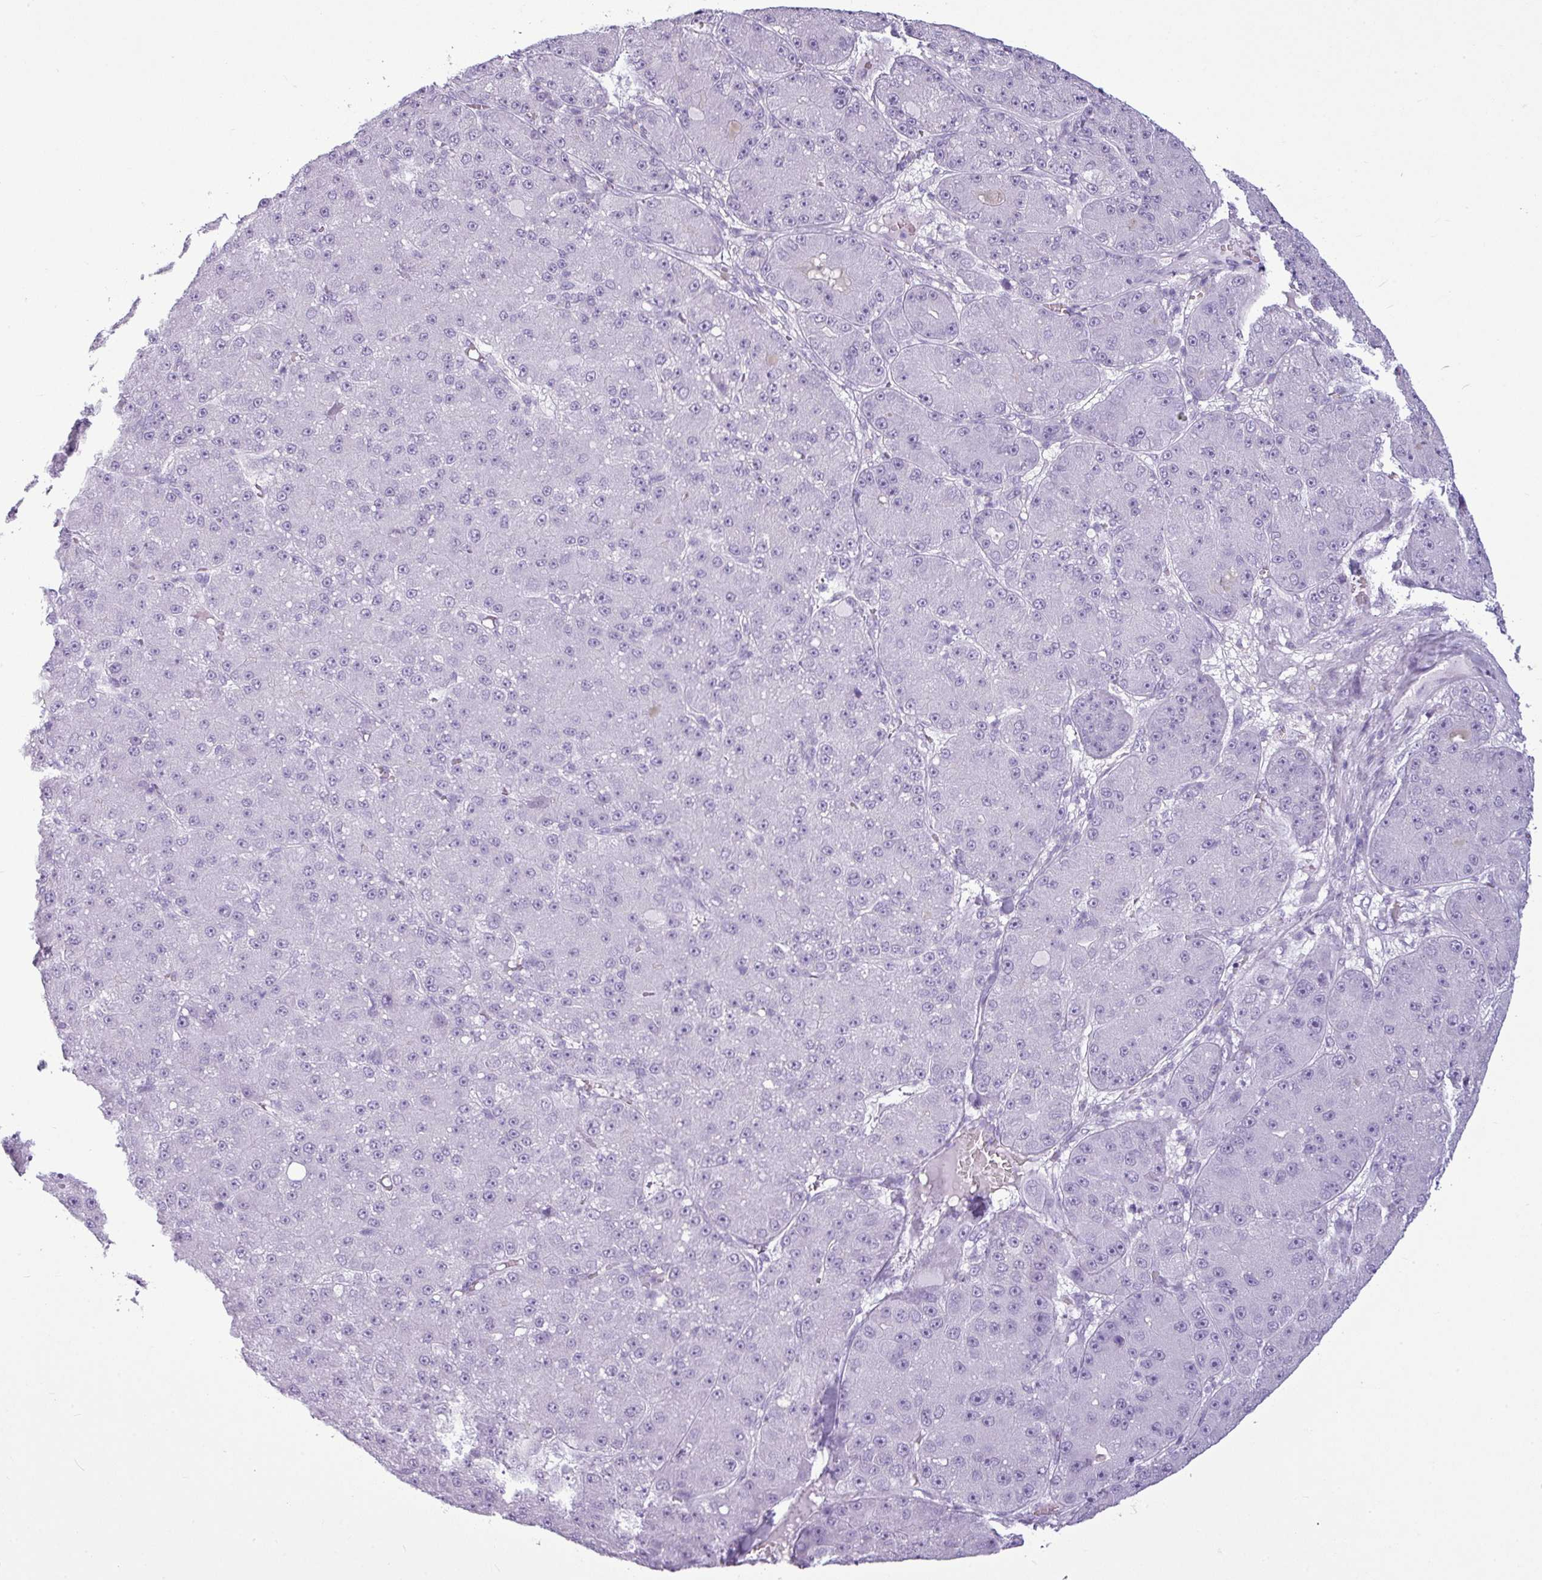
{"staining": {"intensity": "negative", "quantity": "none", "location": "none"}, "tissue": "liver cancer", "cell_type": "Tumor cells", "image_type": "cancer", "snomed": [{"axis": "morphology", "description": "Carcinoma, Hepatocellular, NOS"}, {"axis": "topography", "description": "Liver"}], "caption": "This is an immunohistochemistry (IHC) photomicrograph of human liver cancer (hepatocellular carcinoma). There is no staining in tumor cells.", "gene": "AMY1B", "patient": {"sex": "male", "age": 67}}